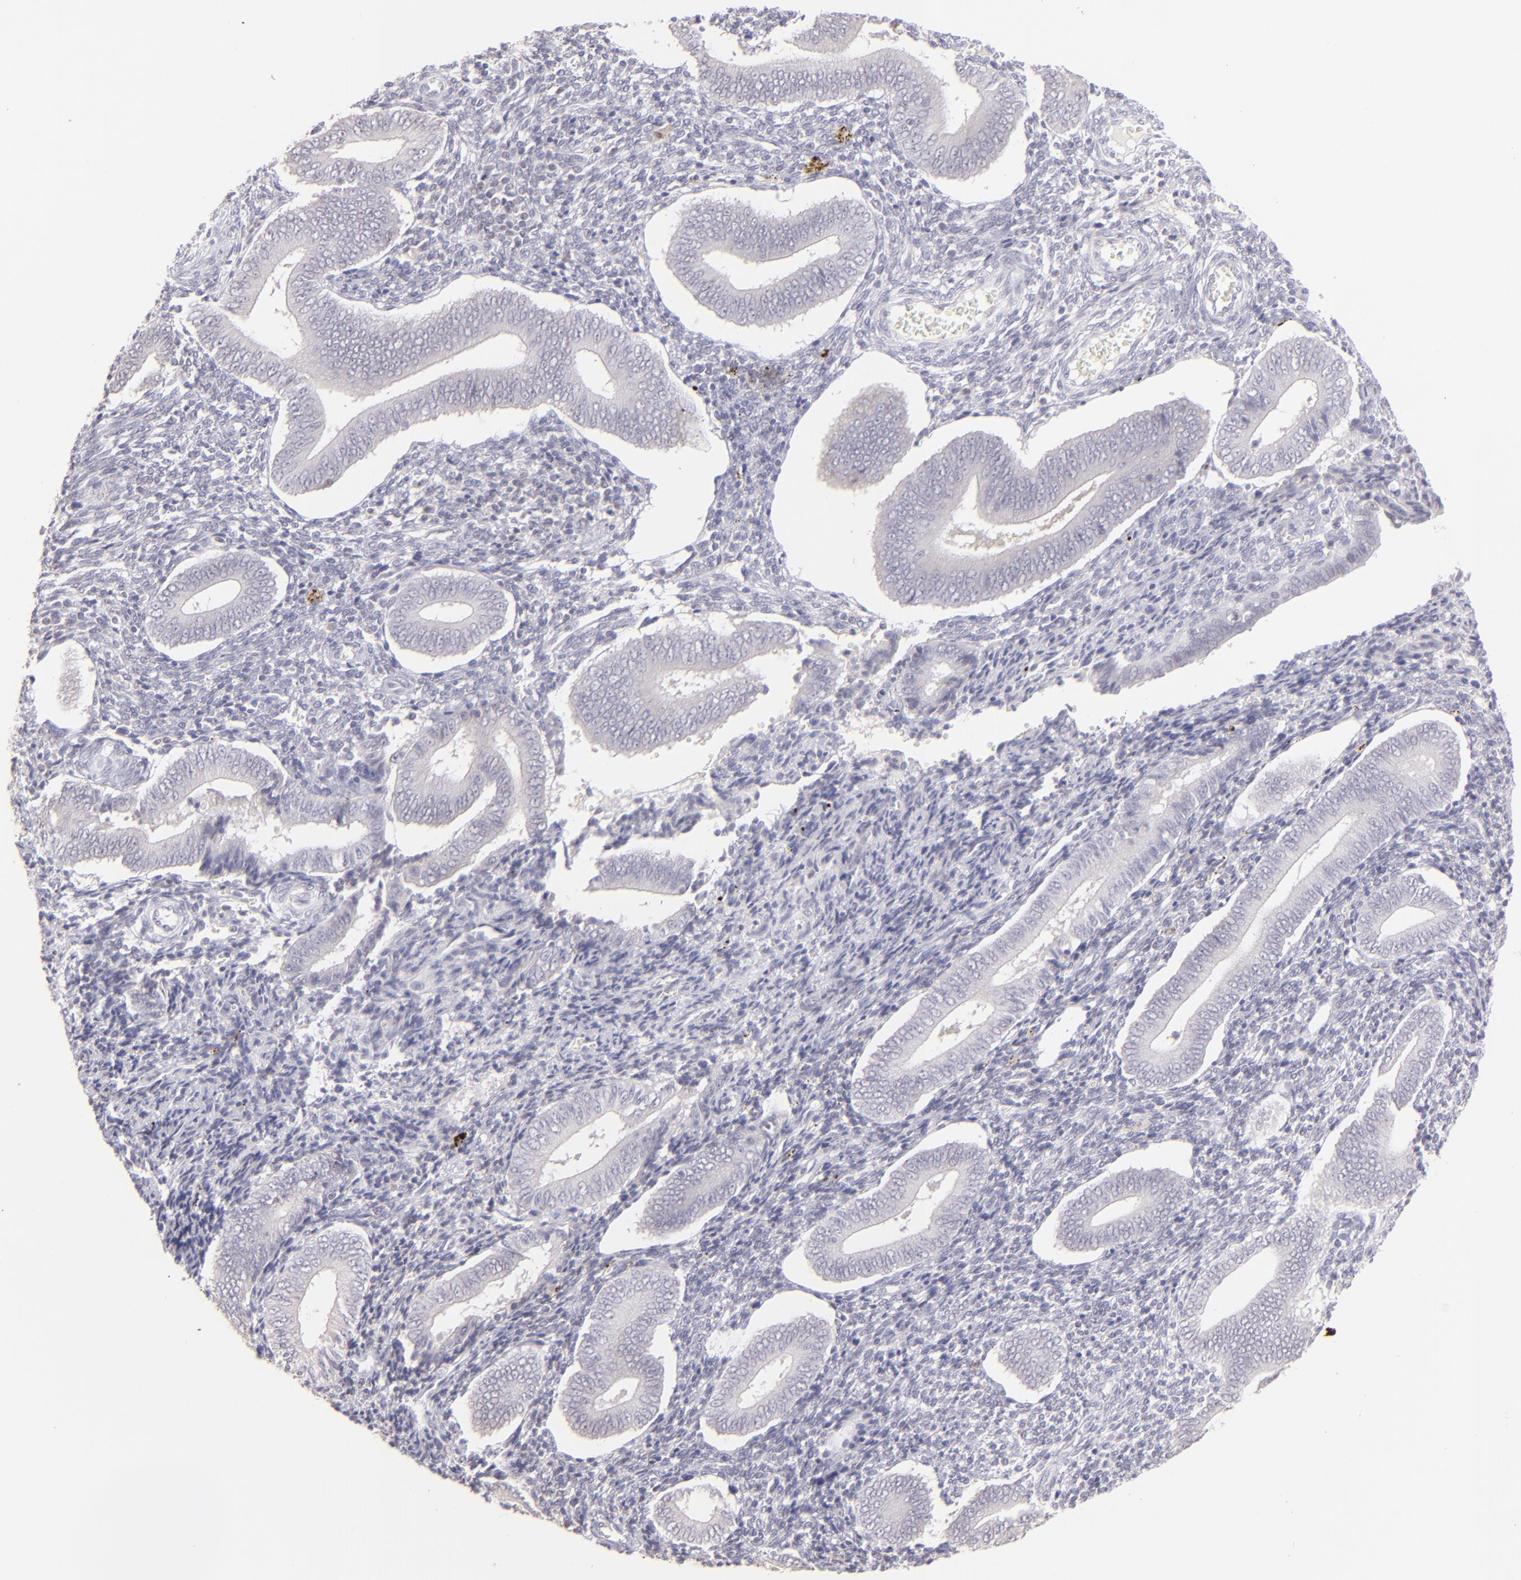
{"staining": {"intensity": "negative", "quantity": "none", "location": "none"}, "tissue": "endometrium", "cell_type": "Cells in endometrial stroma", "image_type": "normal", "snomed": [{"axis": "morphology", "description": "Normal tissue, NOS"}, {"axis": "topography", "description": "Uterus"}, {"axis": "topography", "description": "Endometrium"}], "caption": "Cells in endometrial stroma show no significant protein expression in benign endometrium. Nuclei are stained in blue.", "gene": "MAGEA1", "patient": {"sex": "female", "age": 33}}